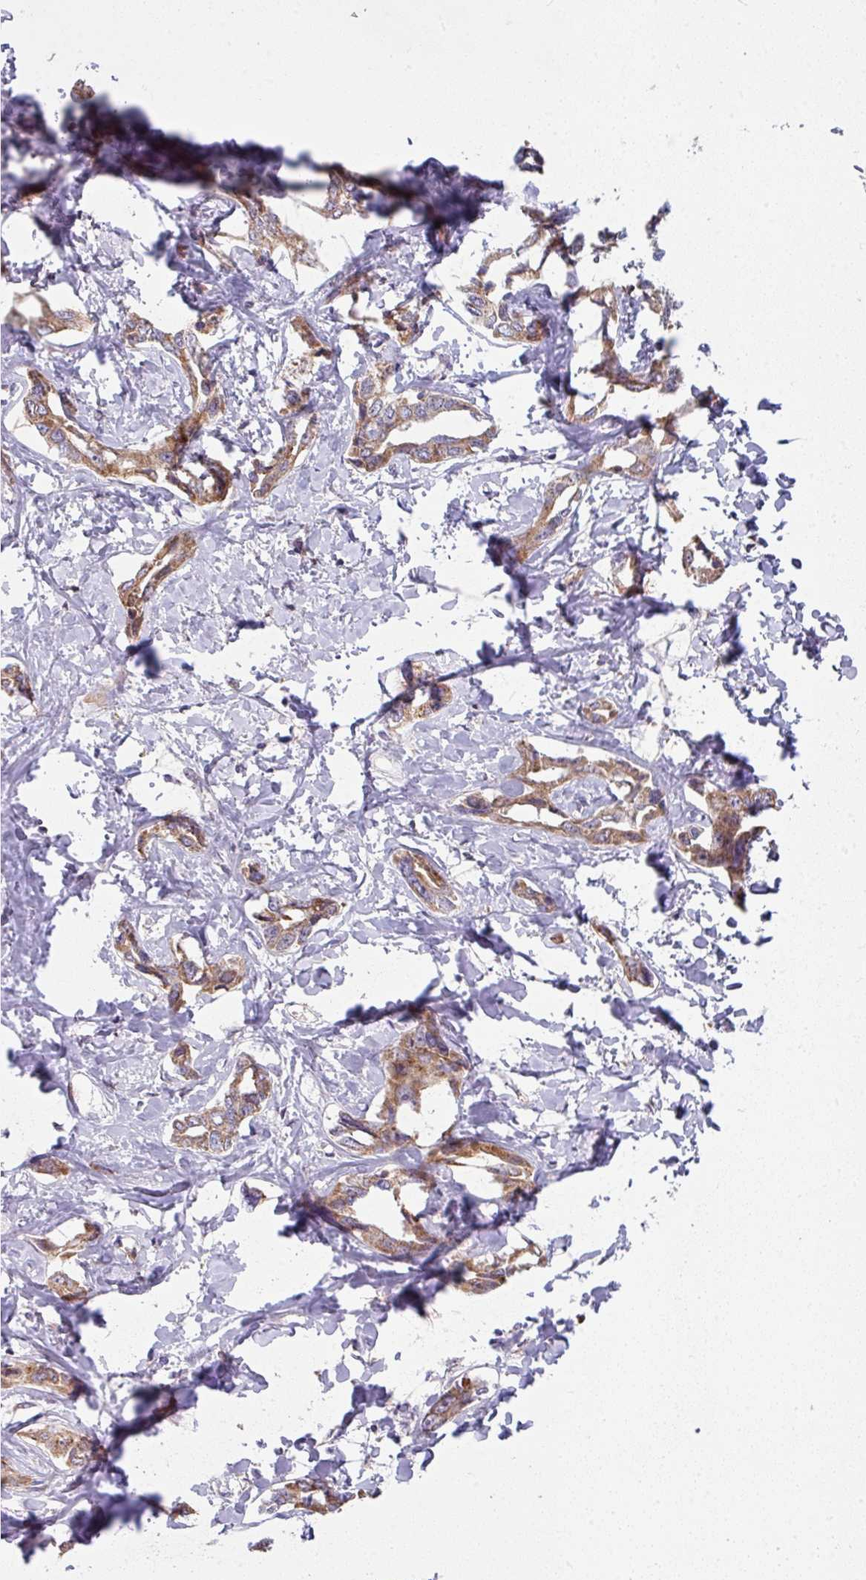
{"staining": {"intensity": "moderate", "quantity": ">75%", "location": "cytoplasmic/membranous"}, "tissue": "liver cancer", "cell_type": "Tumor cells", "image_type": "cancer", "snomed": [{"axis": "morphology", "description": "Cholangiocarcinoma"}, {"axis": "topography", "description": "Liver"}], "caption": "The micrograph exhibits a brown stain indicating the presence of a protein in the cytoplasmic/membranous of tumor cells in liver cancer (cholangiocarcinoma).", "gene": "LRRC9", "patient": {"sex": "male", "age": 59}}